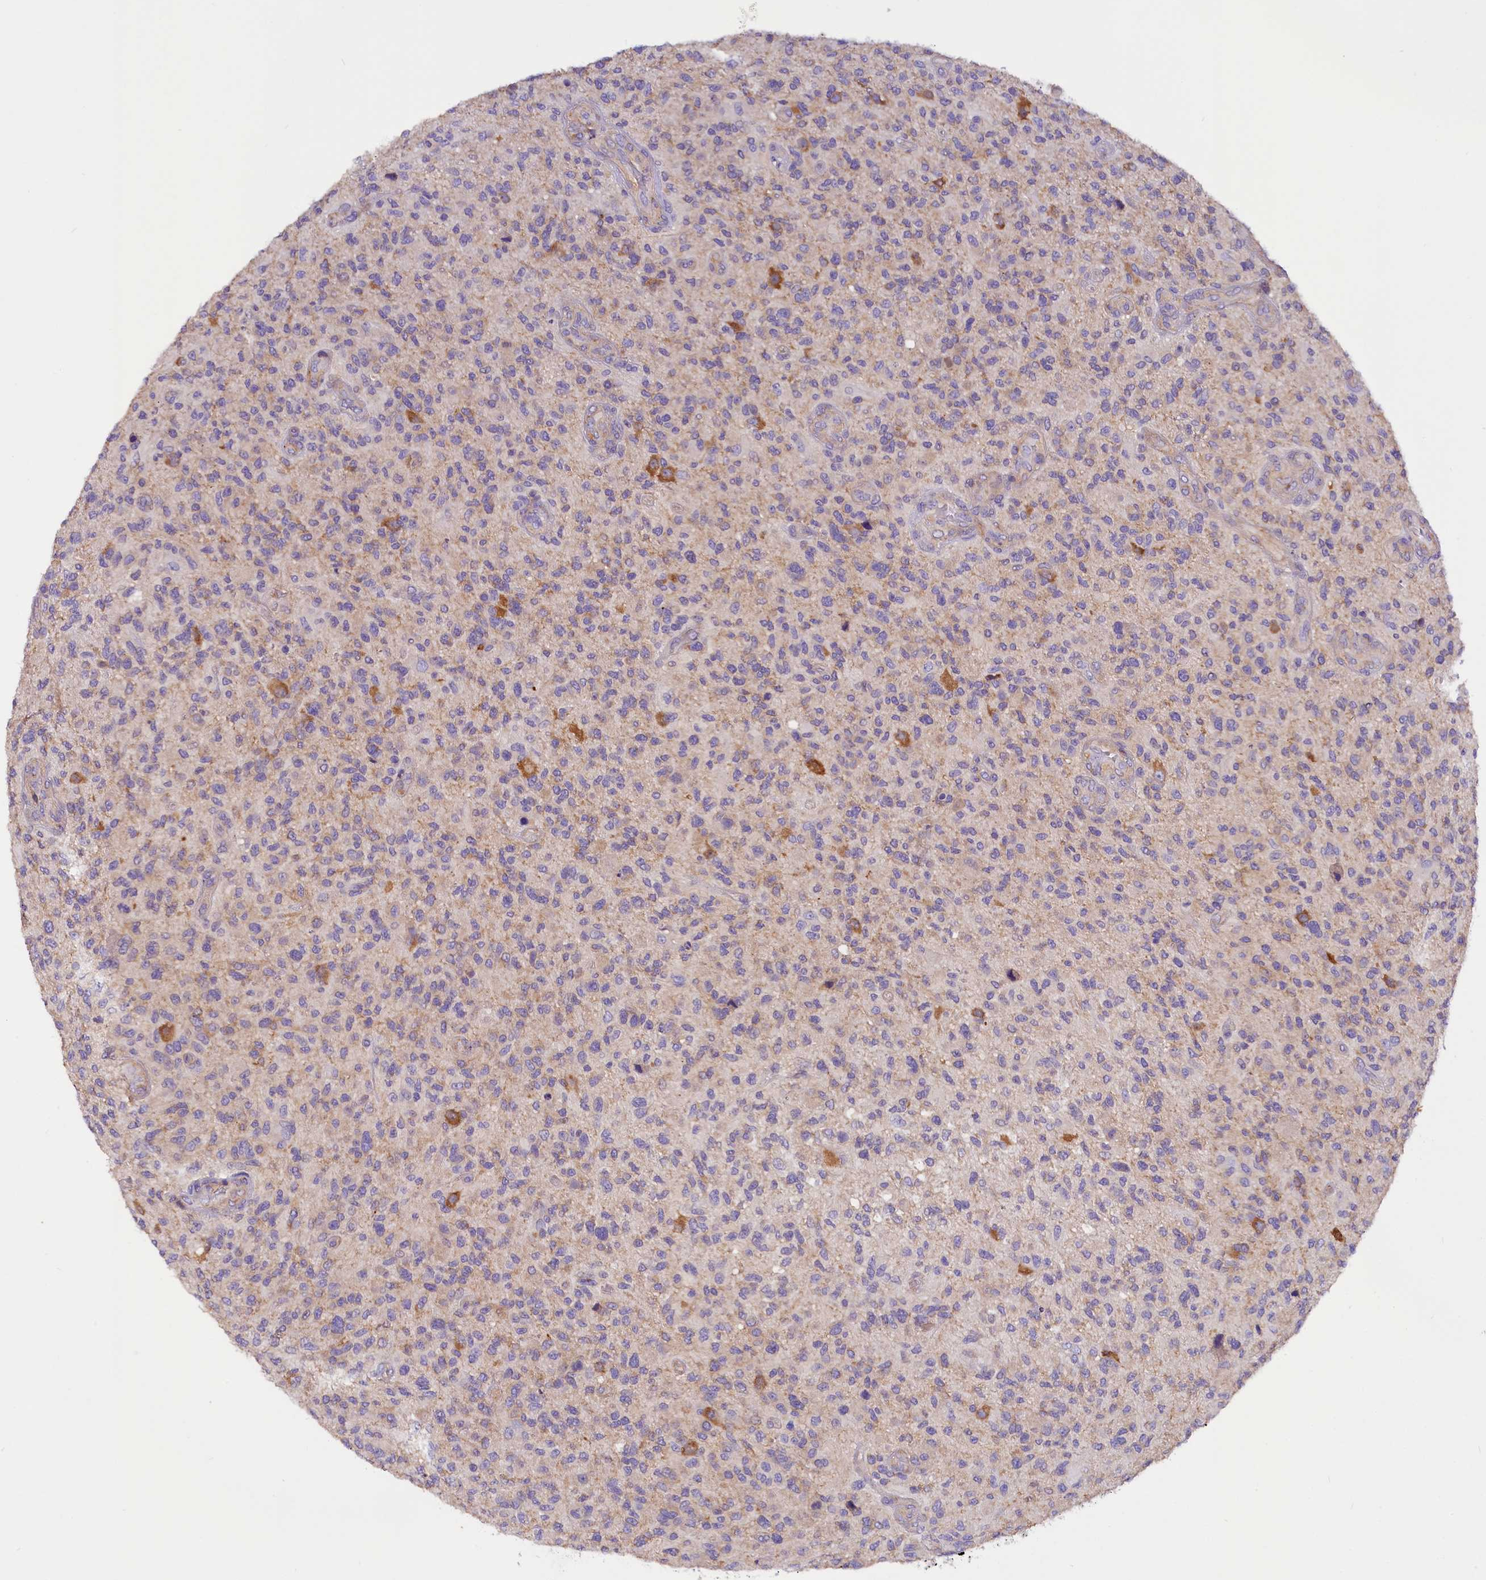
{"staining": {"intensity": "negative", "quantity": "none", "location": "none"}, "tissue": "glioma", "cell_type": "Tumor cells", "image_type": "cancer", "snomed": [{"axis": "morphology", "description": "Glioma, malignant, High grade"}, {"axis": "topography", "description": "Brain"}], "caption": "Tumor cells are negative for protein expression in human malignant glioma (high-grade). (Stains: DAB immunohistochemistry with hematoxylin counter stain, Microscopy: brightfield microscopy at high magnification).", "gene": "AP3B2", "patient": {"sex": "male", "age": 47}}